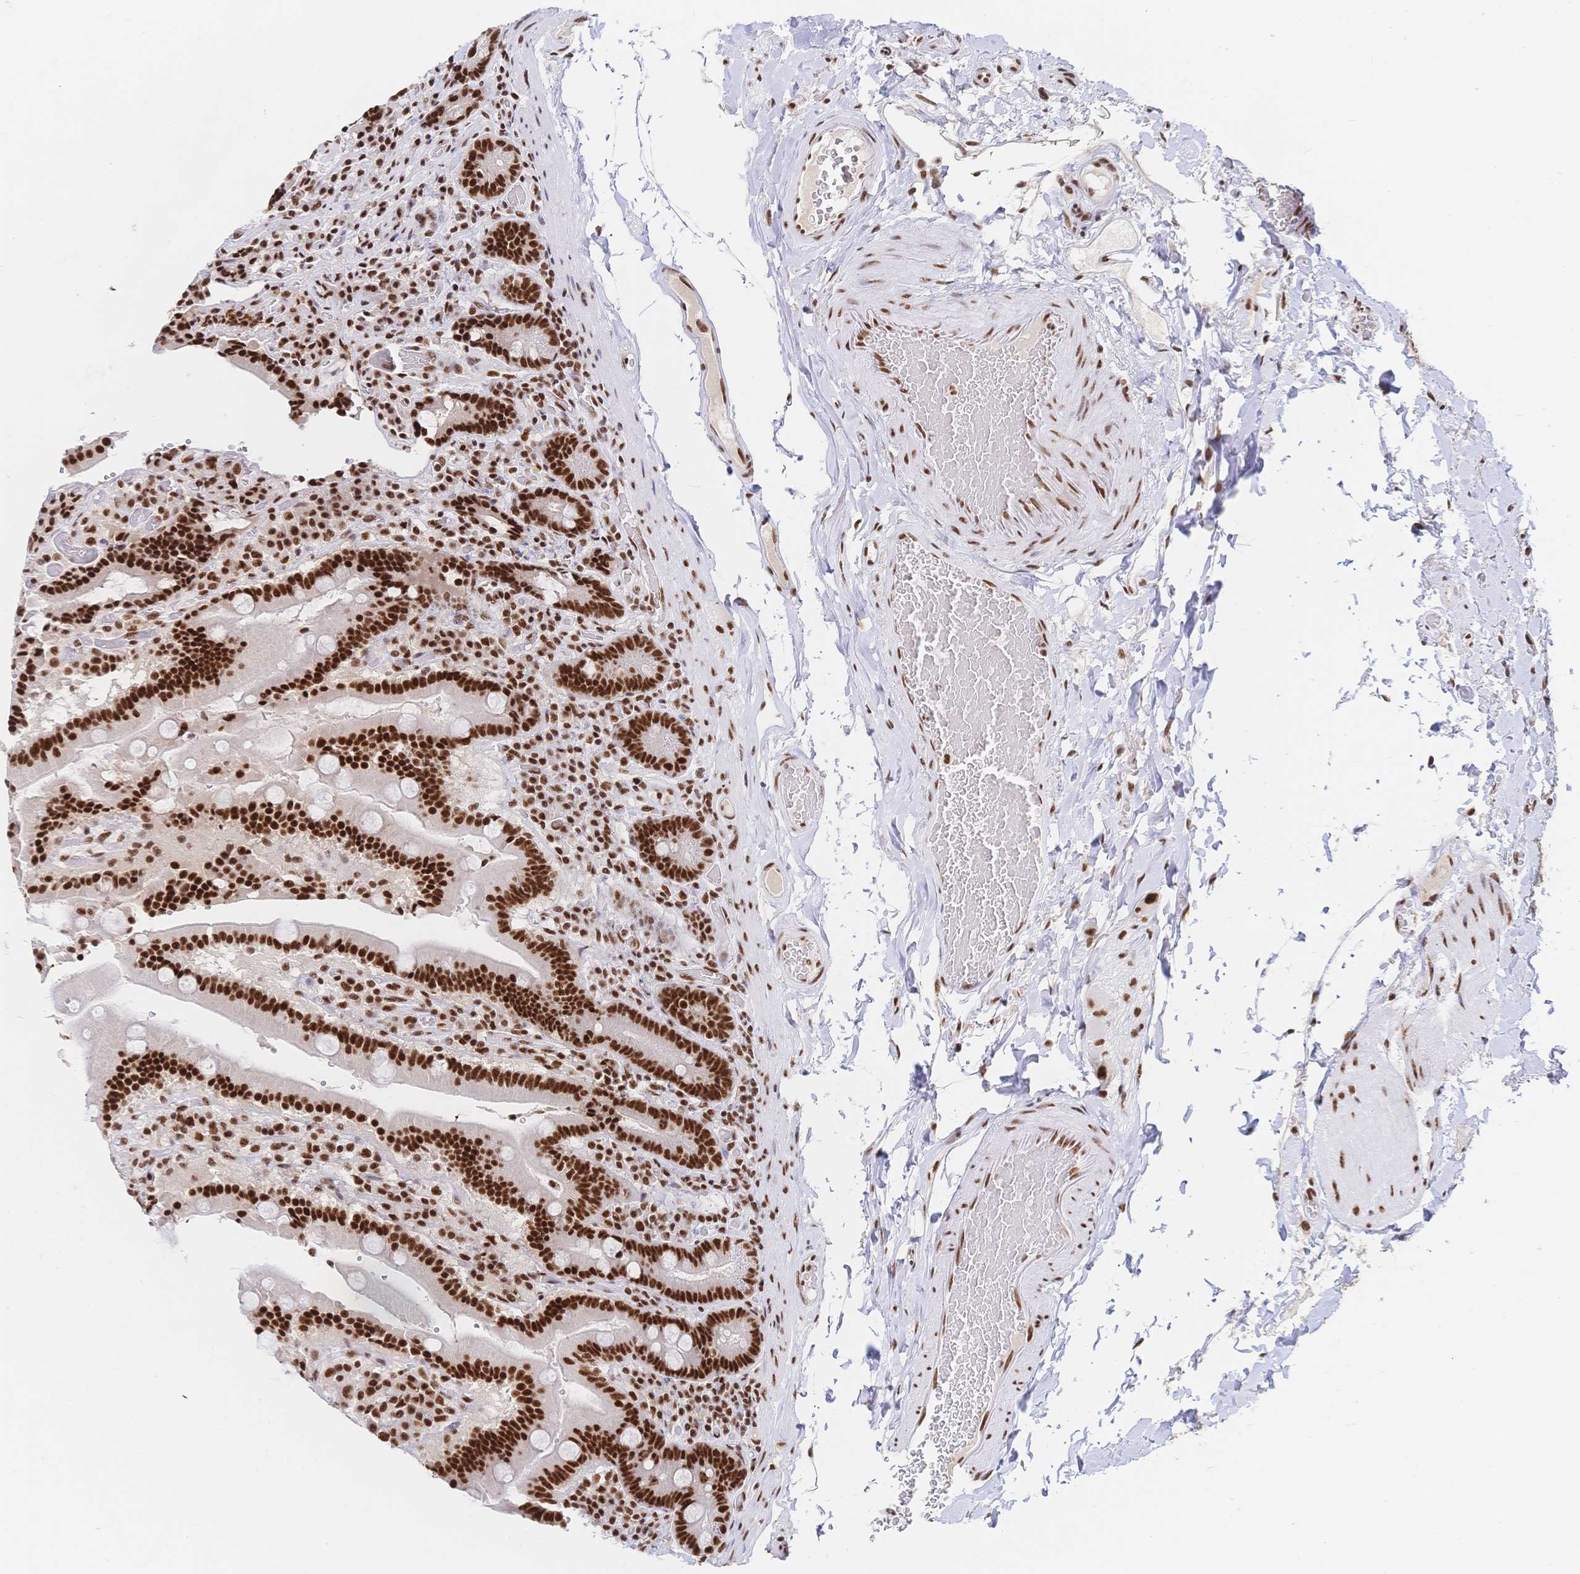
{"staining": {"intensity": "strong", "quantity": ">75%", "location": "nuclear"}, "tissue": "duodenum", "cell_type": "Glandular cells", "image_type": "normal", "snomed": [{"axis": "morphology", "description": "Normal tissue, NOS"}, {"axis": "topography", "description": "Duodenum"}], "caption": "Protein expression analysis of normal human duodenum reveals strong nuclear expression in about >75% of glandular cells. The staining was performed using DAB to visualize the protein expression in brown, while the nuclei were stained in blue with hematoxylin (Magnification: 20x).", "gene": "SRSF1", "patient": {"sex": "female", "age": 62}}